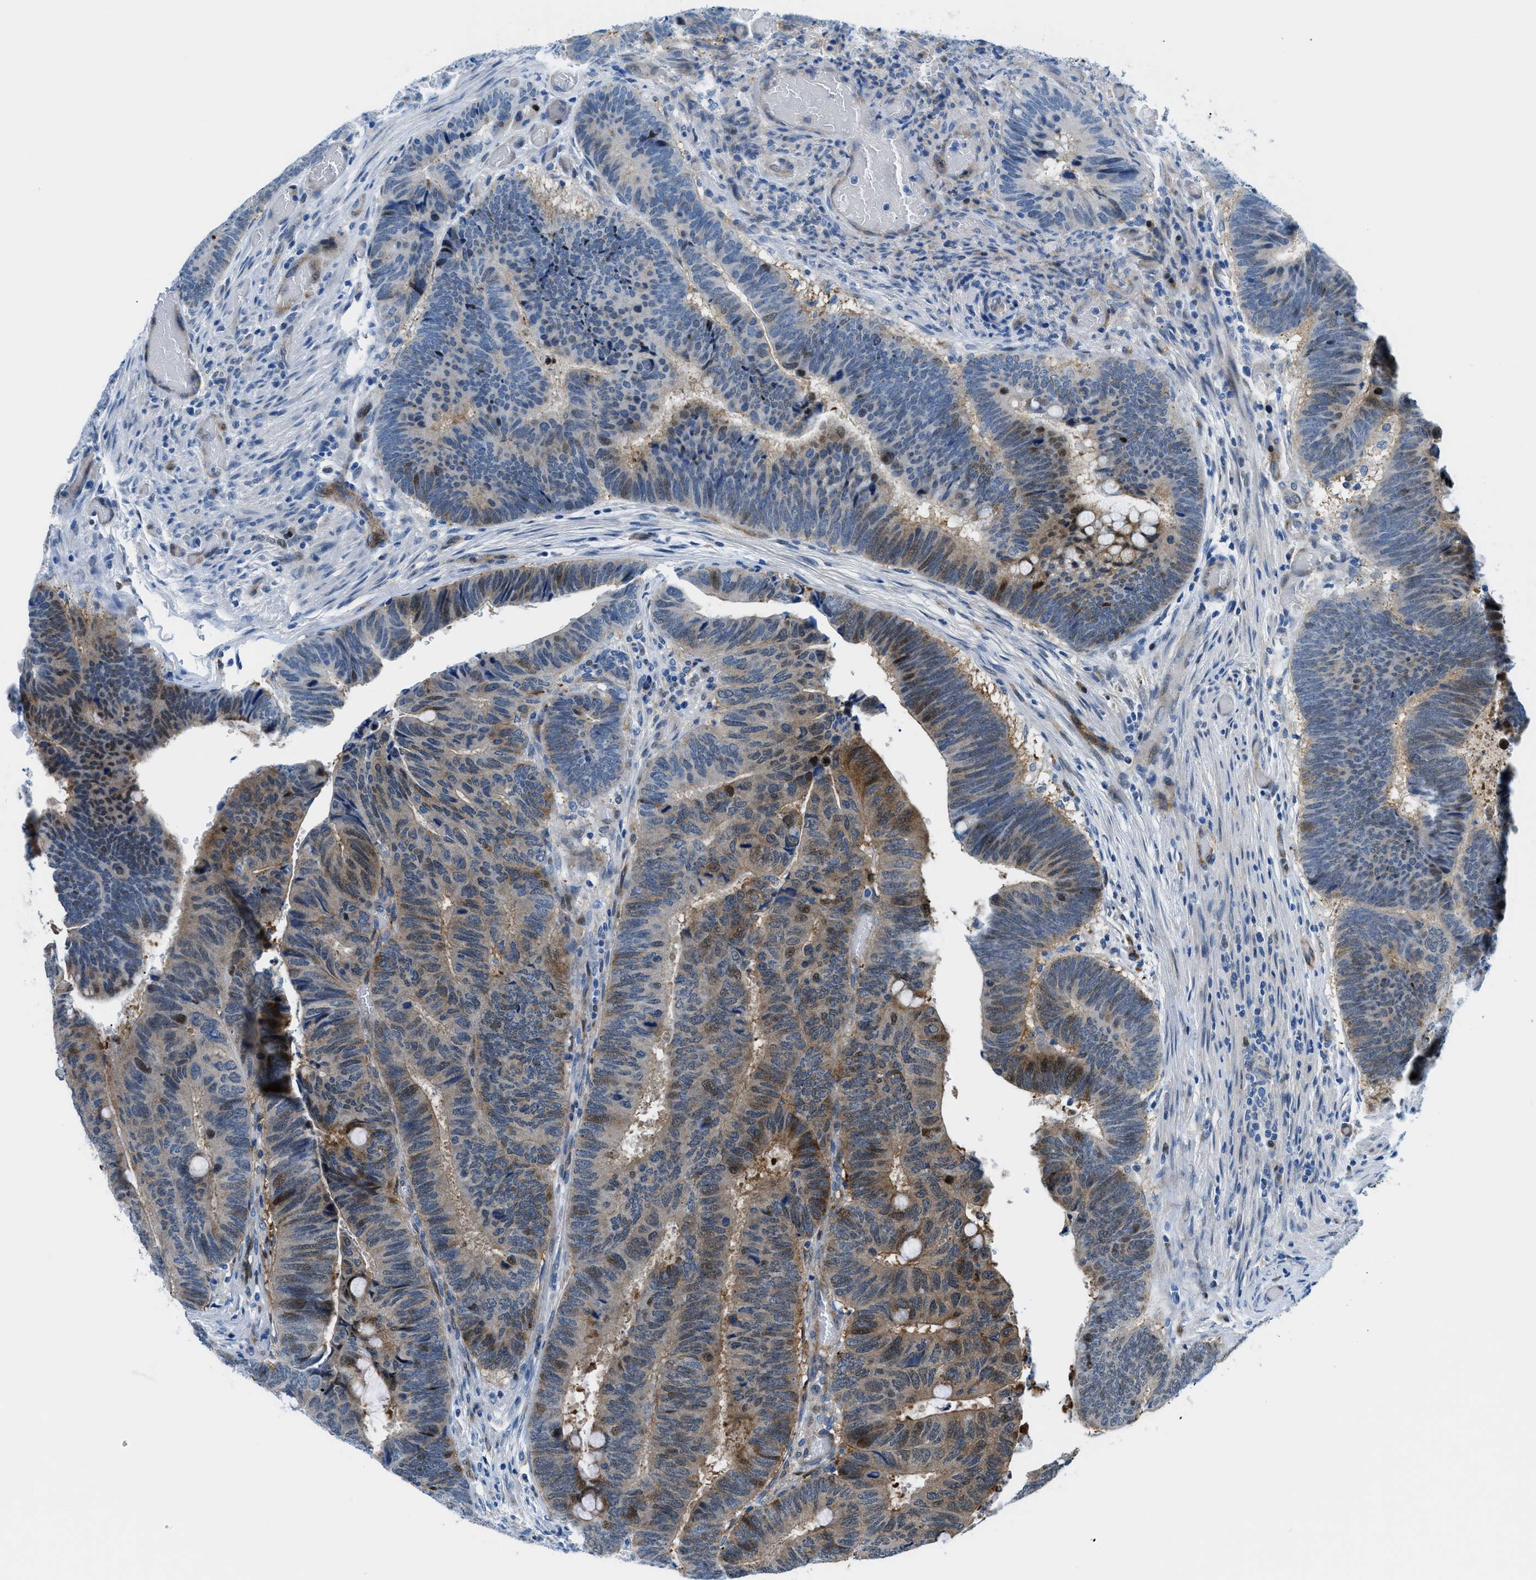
{"staining": {"intensity": "strong", "quantity": "25%-75%", "location": "cytoplasmic/membranous,nuclear"}, "tissue": "colorectal cancer", "cell_type": "Tumor cells", "image_type": "cancer", "snomed": [{"axis": "morphology", "description": "Normal tissue, NOS"}, {"axis": "morphology", "description": "Adenocarcinoma, NOS"}, {"axis": "topography", "description": "Rectum"}], "caption": "Protein staining shows strong cytoplasmic/membranous and nuclear positivity in about 25%-75% of tumor cells in colorectal cancer (adenocarcinoma).", "gene": "YWHAE", "patient": {"sex": "male", "age": 92}}